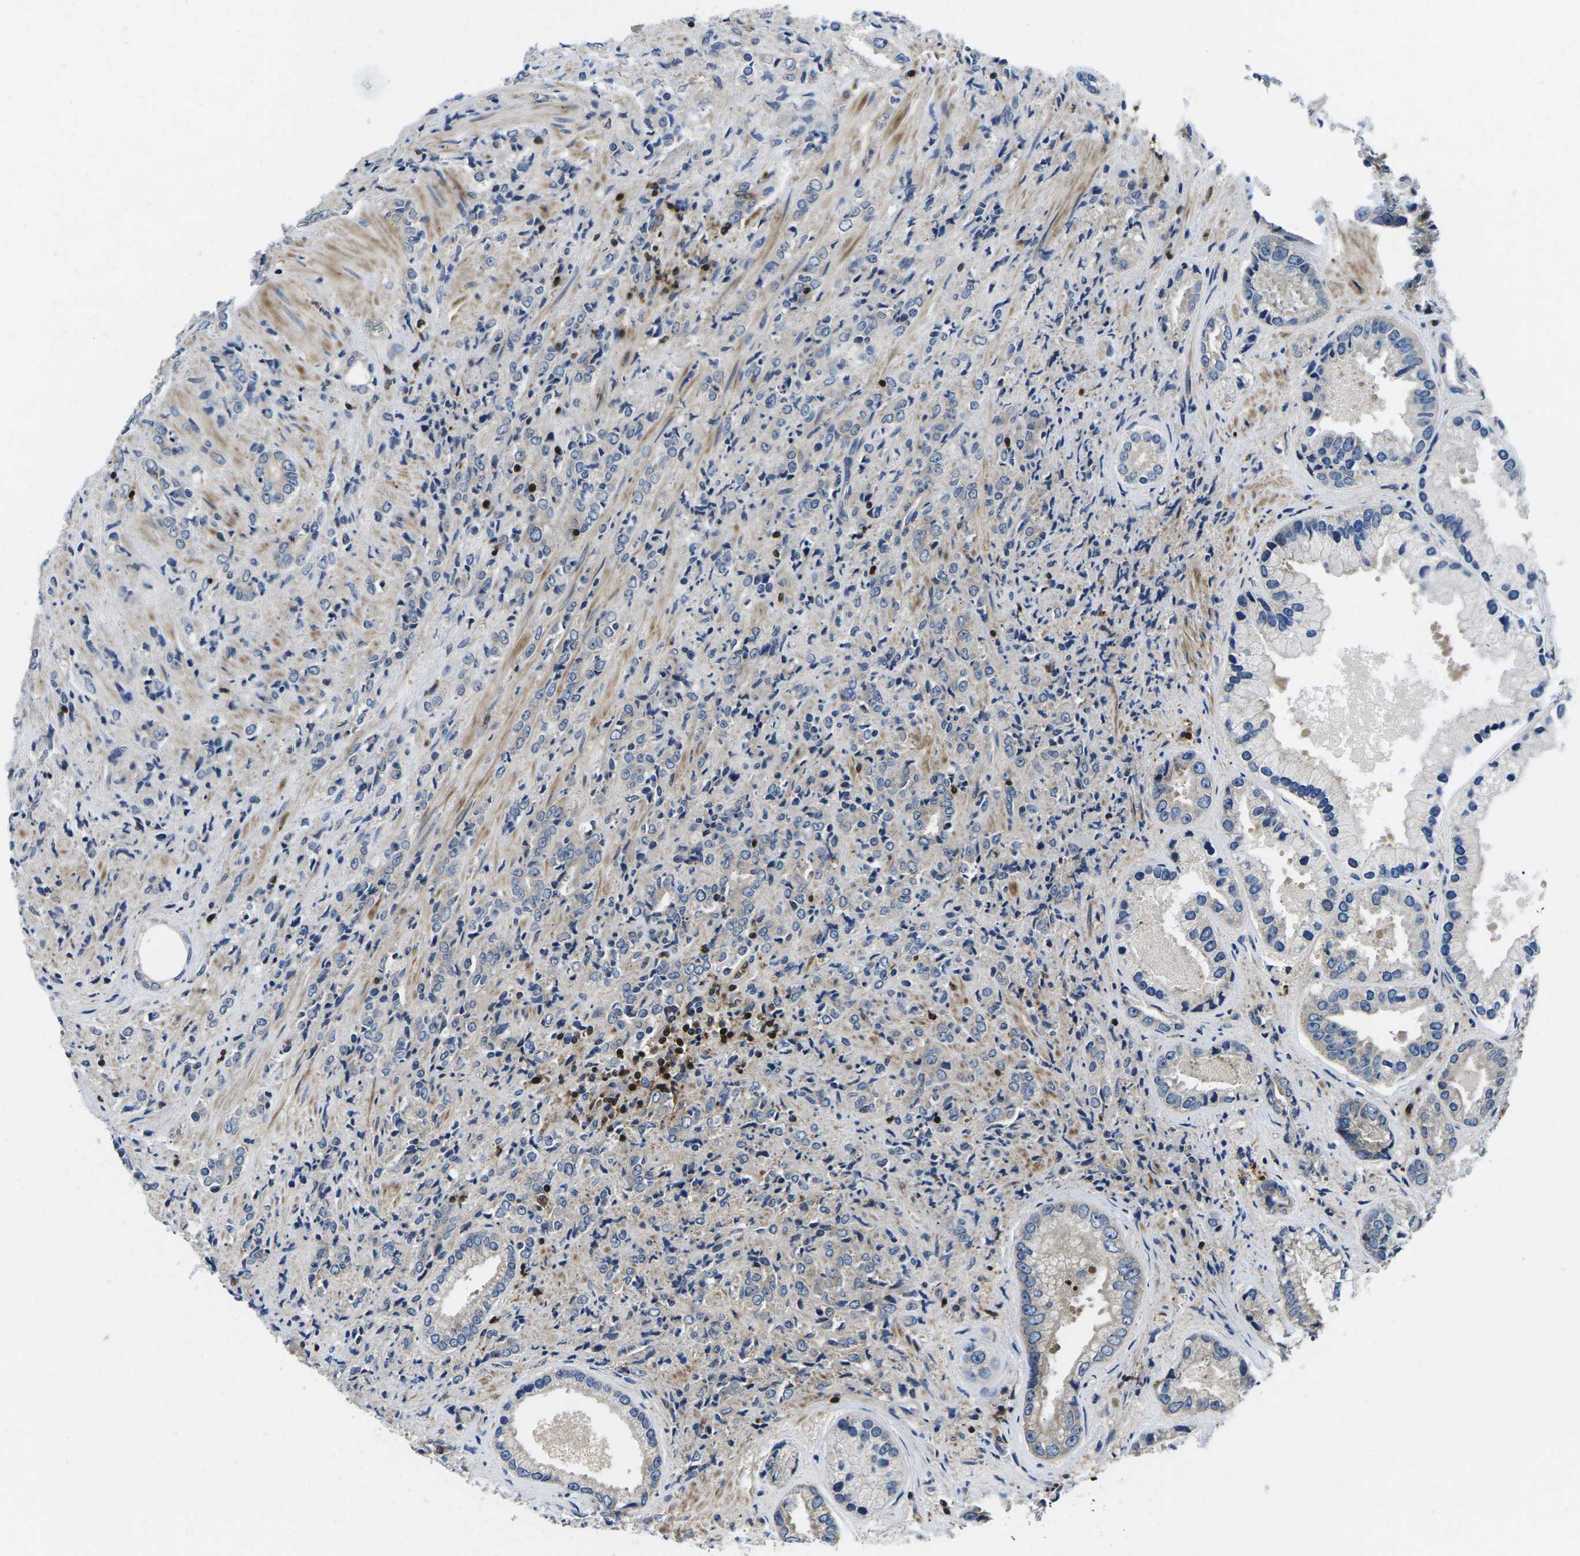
{"staining": {"intensity": "weak", "quantity": "<25%", "location": "cytoplasmic/membranous"}, "tissue": "prostate cancer", "cell_type": "Tumor cells", "image_type": "cancer", "snomed": [{"axis": "morphology", "description": "Adenocarcinoma, High grade"}, {"axis": "topography", "description": "Prostate"}], "caption": "Immunohistochemical staining of human high-grade adenocarcinoma (prostate) demonstrates no significant expression in tumor cells.", "gene": "PLCE1", "patient": {"sex": "male", "age": 61}}